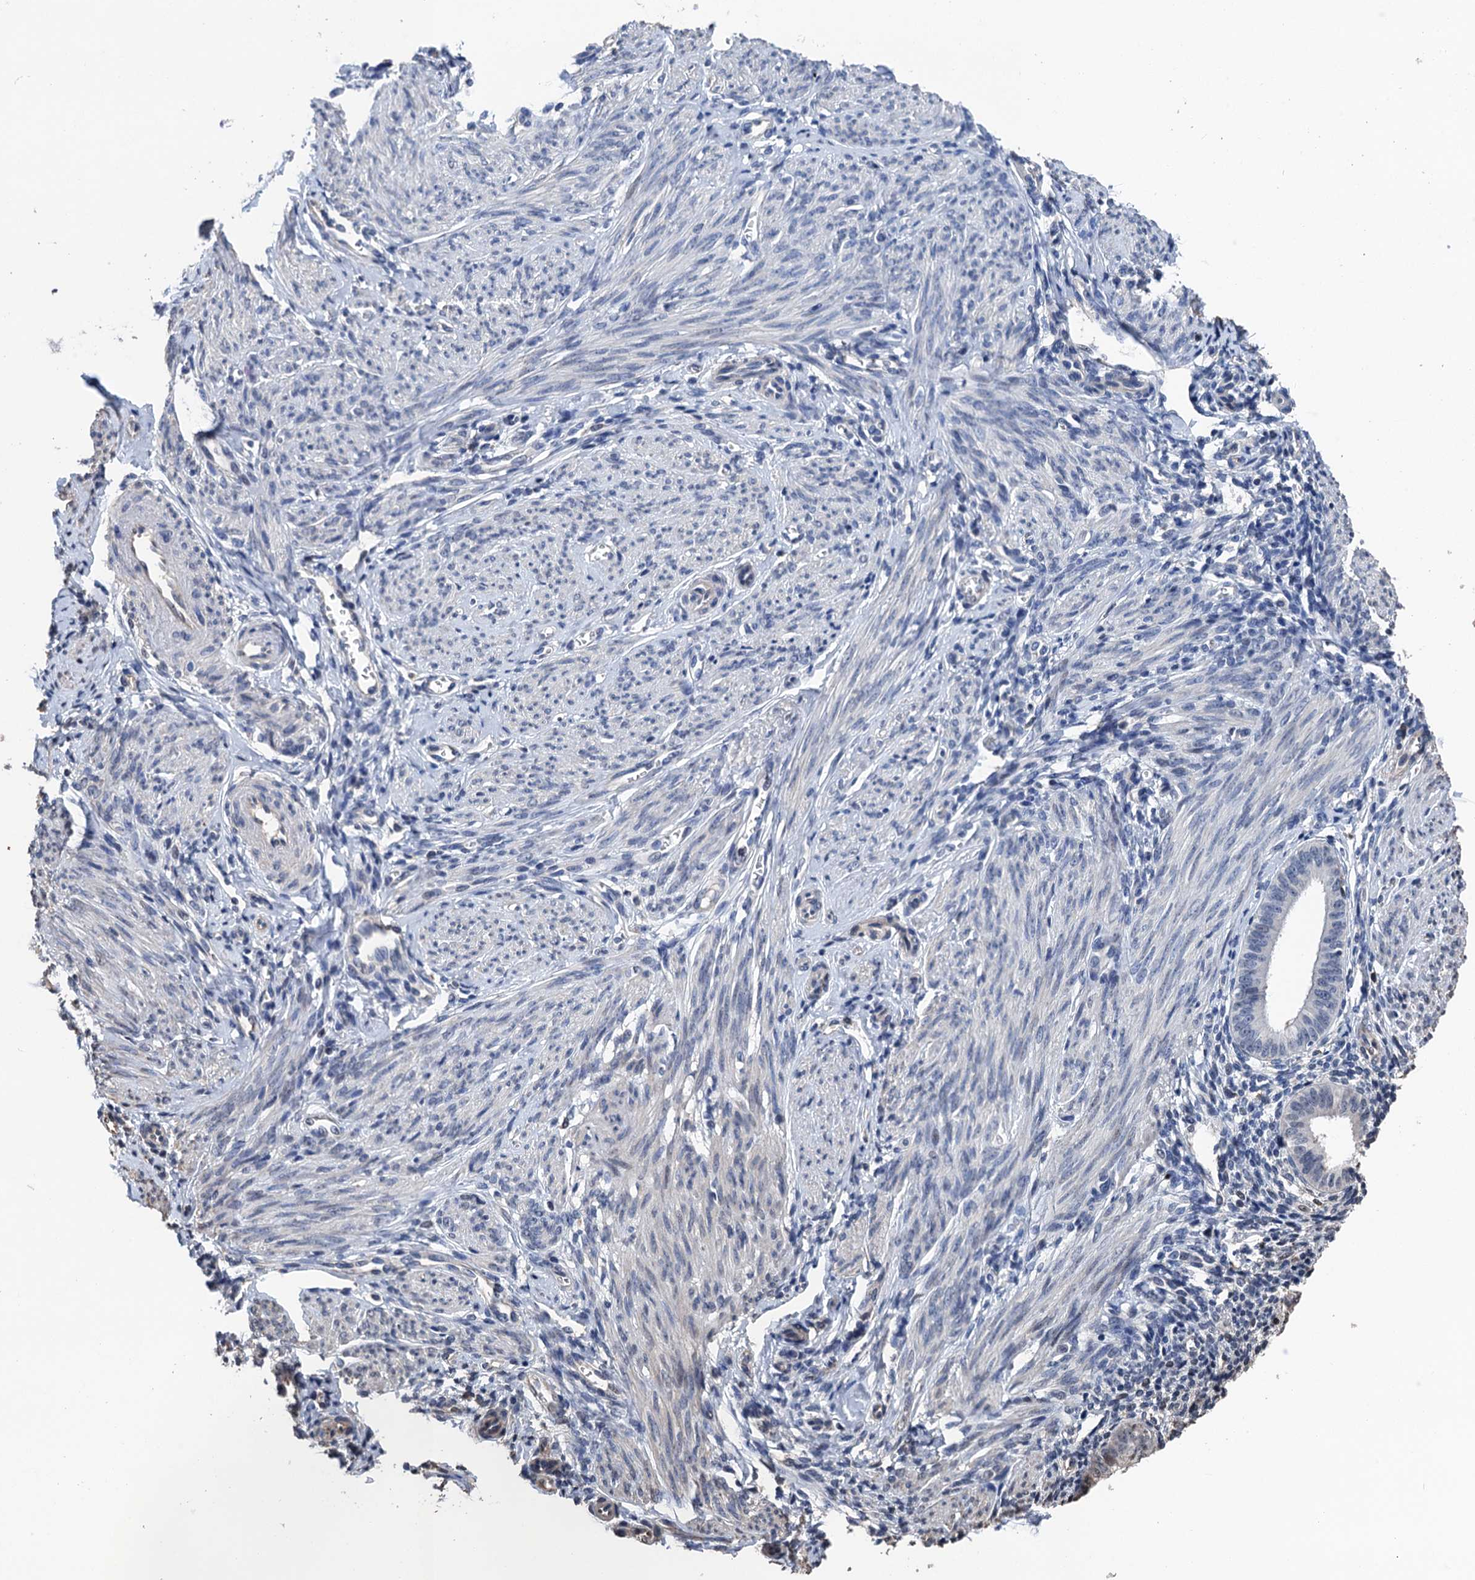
{"staining": {"intensity": "negative", "quantity": "none", "location": "none"}, "tissue": "endometrium", "cell_type": "Cells in endometrial stroma", "image_type": "normal", "snomed": [{"axis": "morphology", "description": "Normal tissue, NOS"}, {"axis": "topography", "description": "Uterus"}, {"axis": "topography", "description": "Endometrium"}], "caption": "Normal endometrium was stained to show a protein in brown. There is no significant positivity in cells in endometrial stroma.", "gene": "ART5", "patient": {"sex": "female", "age": 48}}